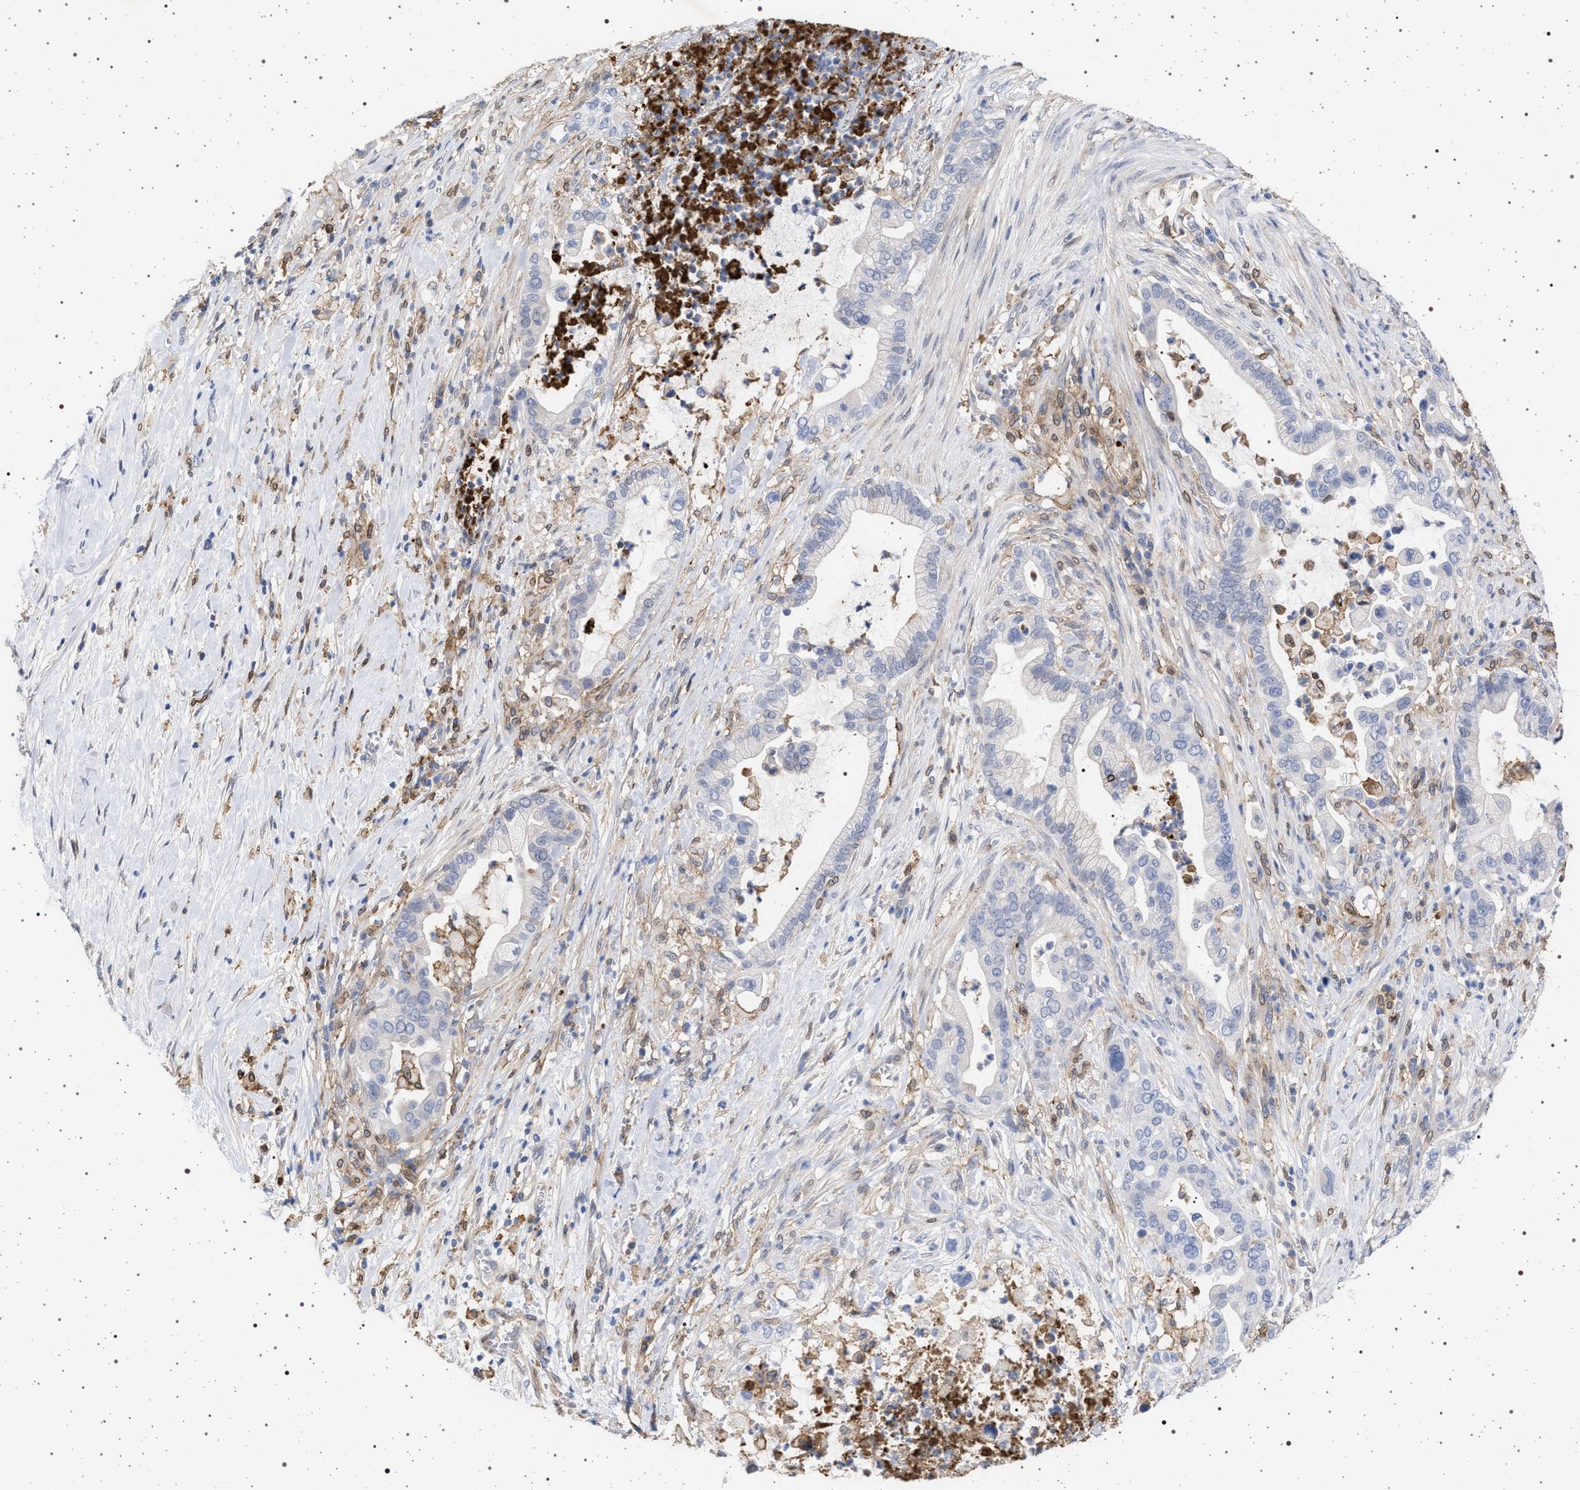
{"staining": {"intensity": "moderate", "quantity": "<25%", "location": "cytoplasmic/membranous"}, "tissue": "pancreatic cancer", "cell_type": "Tumor cells", "image_type": "cancer", "snomed": [{"axis": "morphology", "description": "Adenocarcinoma, NOS"}, {"axis": "topography", "description": "Pancreas"}], "caption": "IHC image of neoplastic tissue: human pancreatic adenocarcinoma stained using IHC reveals low levels of moderate protein expression localized specifically in the cytoplasmic/membranous of tumor cells, appearing as a cytoplasmic/membranous brown color.", "gene": "PLG", "patient": {"sex": "male", "age": 69}}